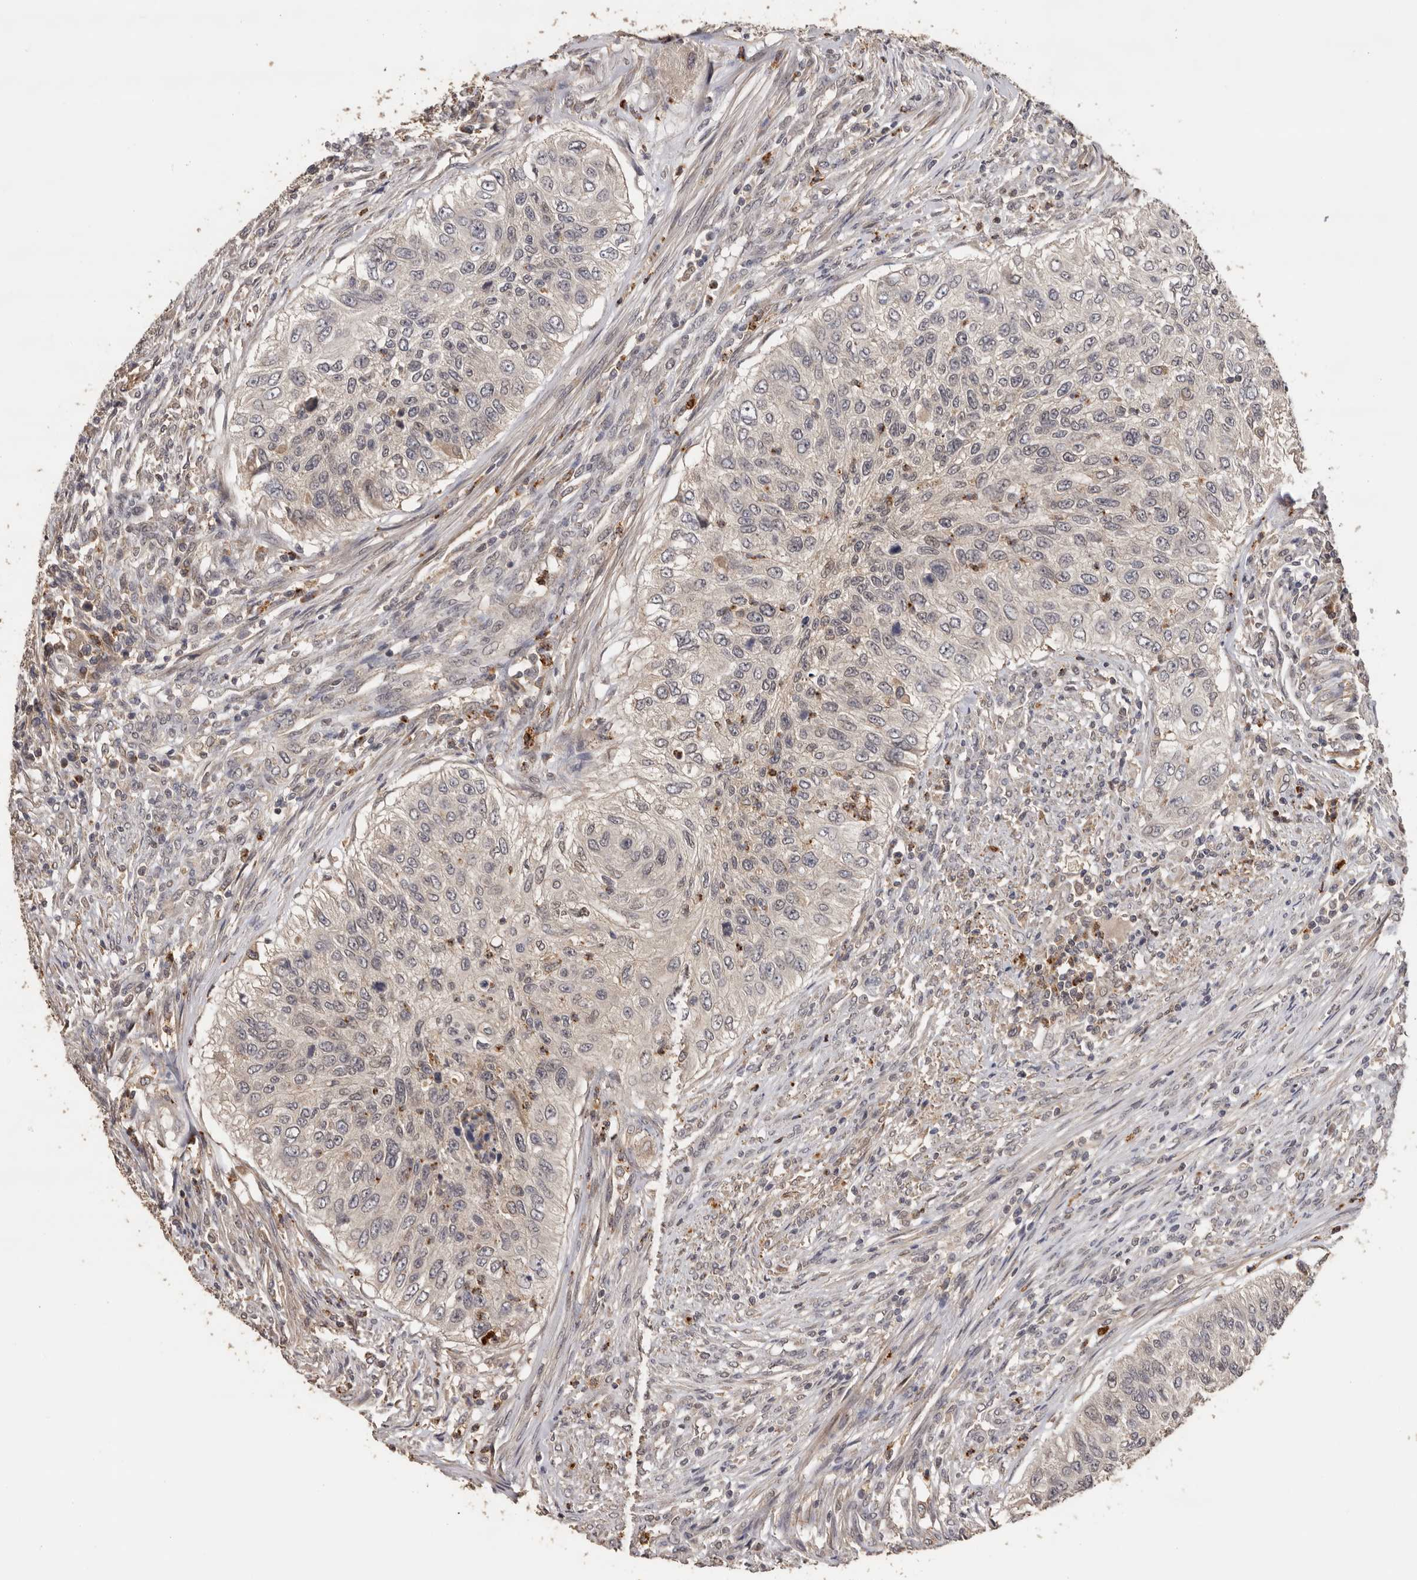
{"staining": {"intensity": "negative", "quantity": "none", "location": "none"}, "tissue": "urothelial cancer", "cell_type": "Tumor cells", "image_type": "cancer", "snomed": [{"axis": "morphology", "description": "Urothelial carcinoma, High grade"}, {"axis": "topography", "description": "Urinary bladder"}], "caption": "There is no significant expression in tumor cells of high-grade urothelial carcinoma.", "gene": "KIF2B", "patient": {"sex": "female", "age": 60}}